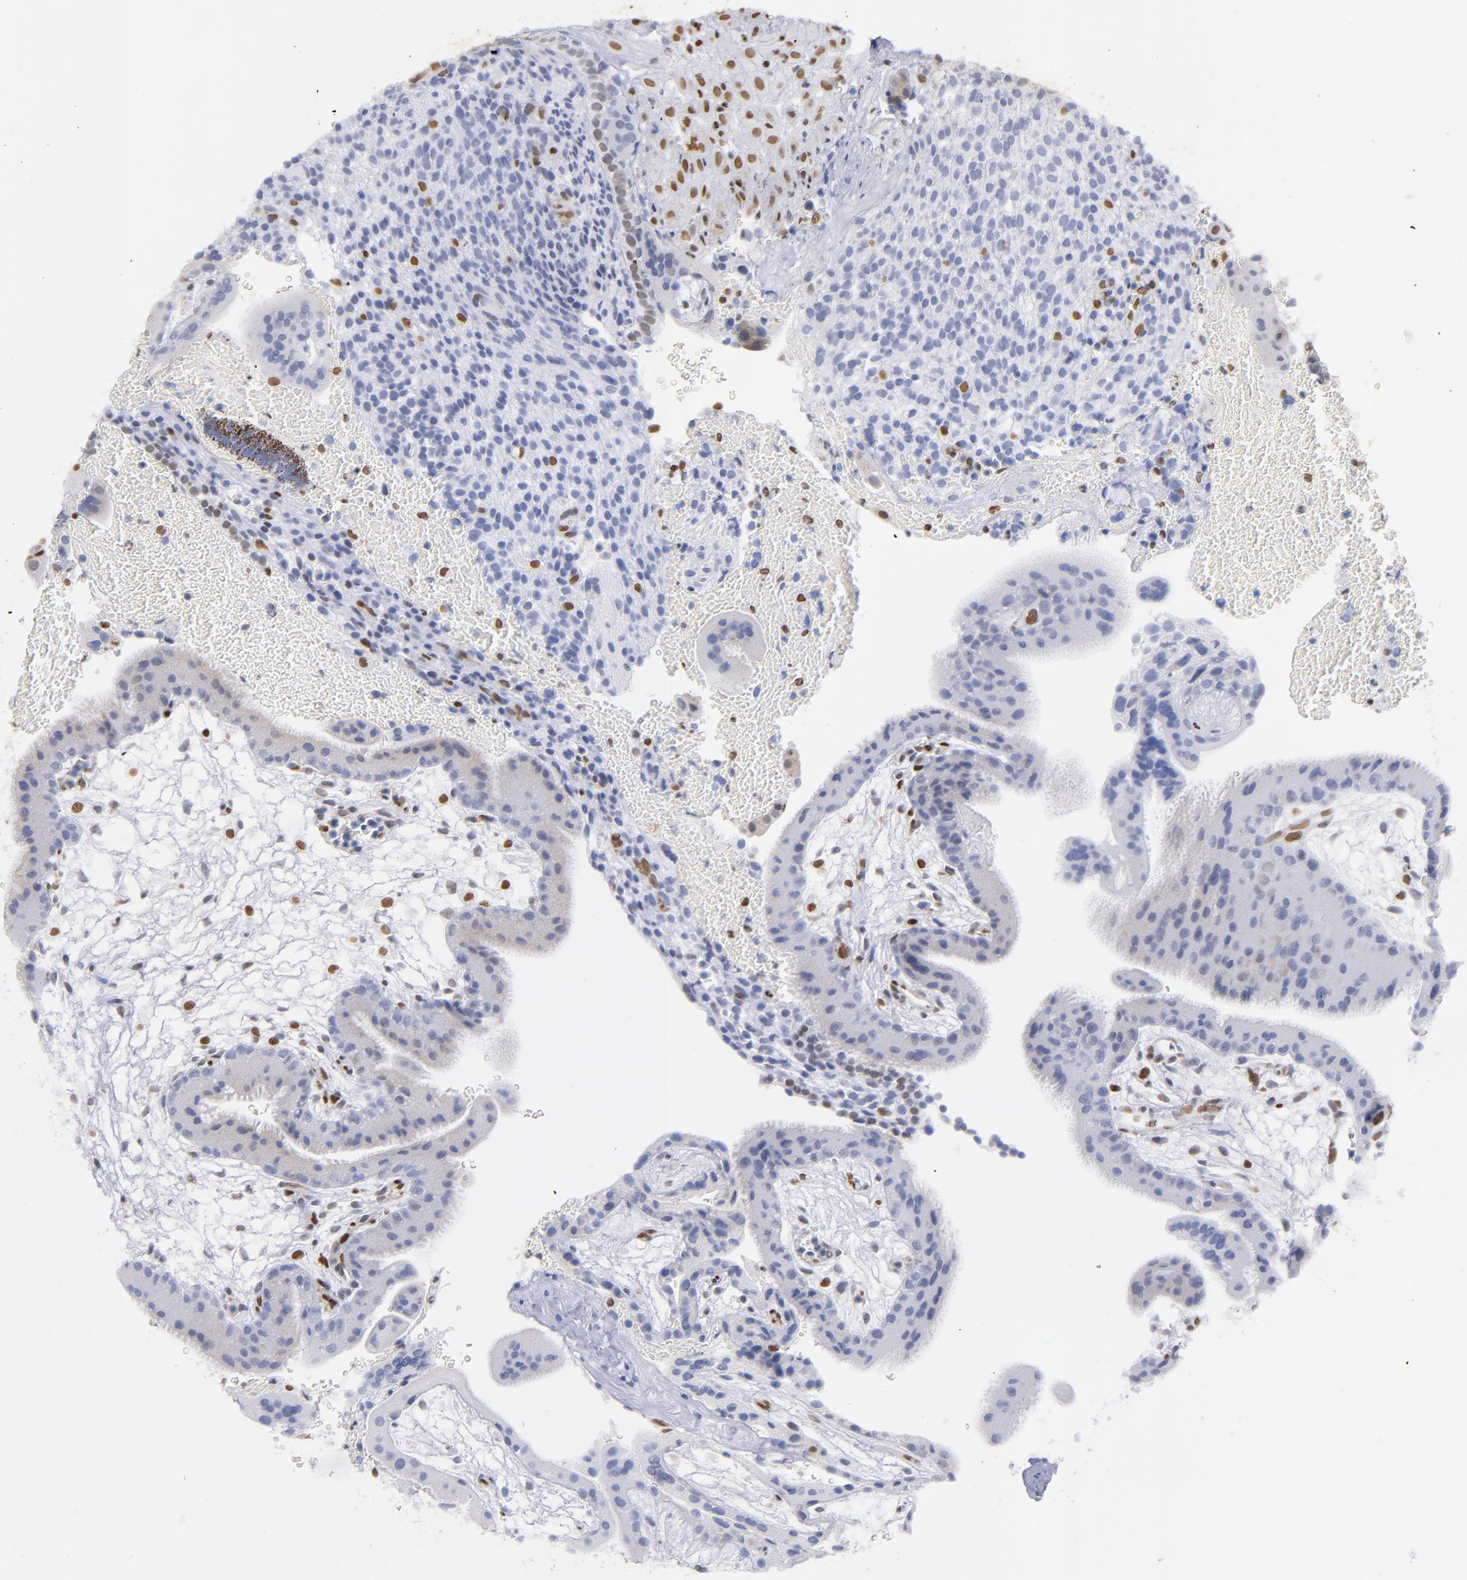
{"staining": {"intensity": "negative", "quantity": "none", "location": "none"}, "tissue": "placenta", "cell_type": "Trophoblastic cells", "image_type": "normal", "snomed": [{"axis": "morphology", "description": "Normal tissue, NOS"}, {"axis": "topography", "description": "Placenta"}], "caption": "A micrograph of placenta stained for a protein exhibits no brown staining in trophoblastic cells.", "gene": "IFI16", "patient": {"sex": "female", "age": 19}}